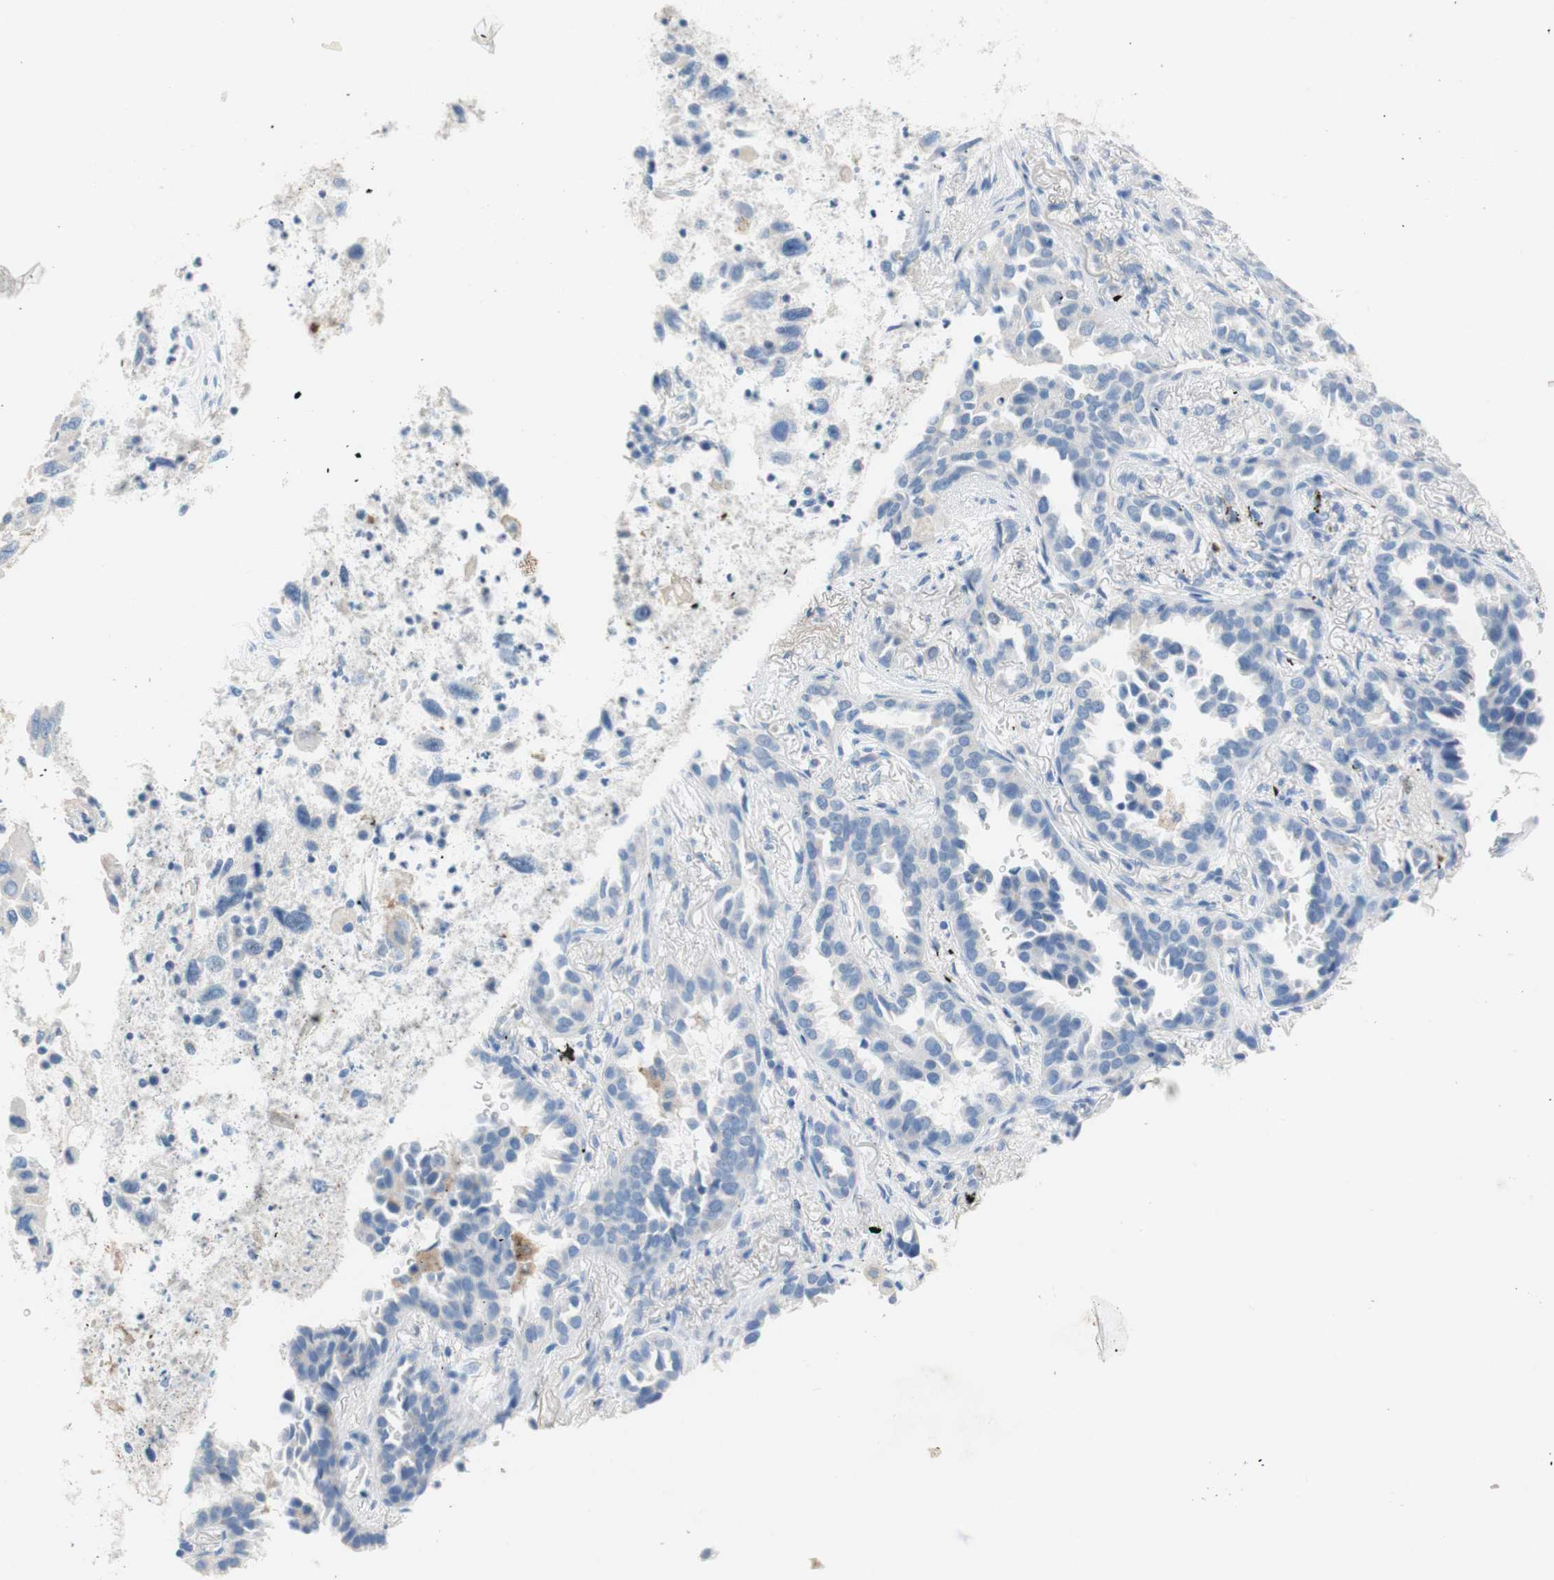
{"staining": {"intensity": "weak", "quantity": "<25%", "location": "cytoplasmic/membranous"}, "tissue": "lung cancer", "cell_type": "Tumor cells", "image_type": "cancer", "snomed": [{"axis": "morphology", "description": "Normal tissue, NOS"}, {"axis": "morphology", "description": "Adenocarcinoma, NOS"}, {"axis": "topography", "description": "Lung"}], "caption": "Human lung cancer (adenocarcinoma) stained for a protein using IHC shows no expression in tumor cells.", "gene": "POLR2J3", "patient": {"sex": "male", "age": 59}}